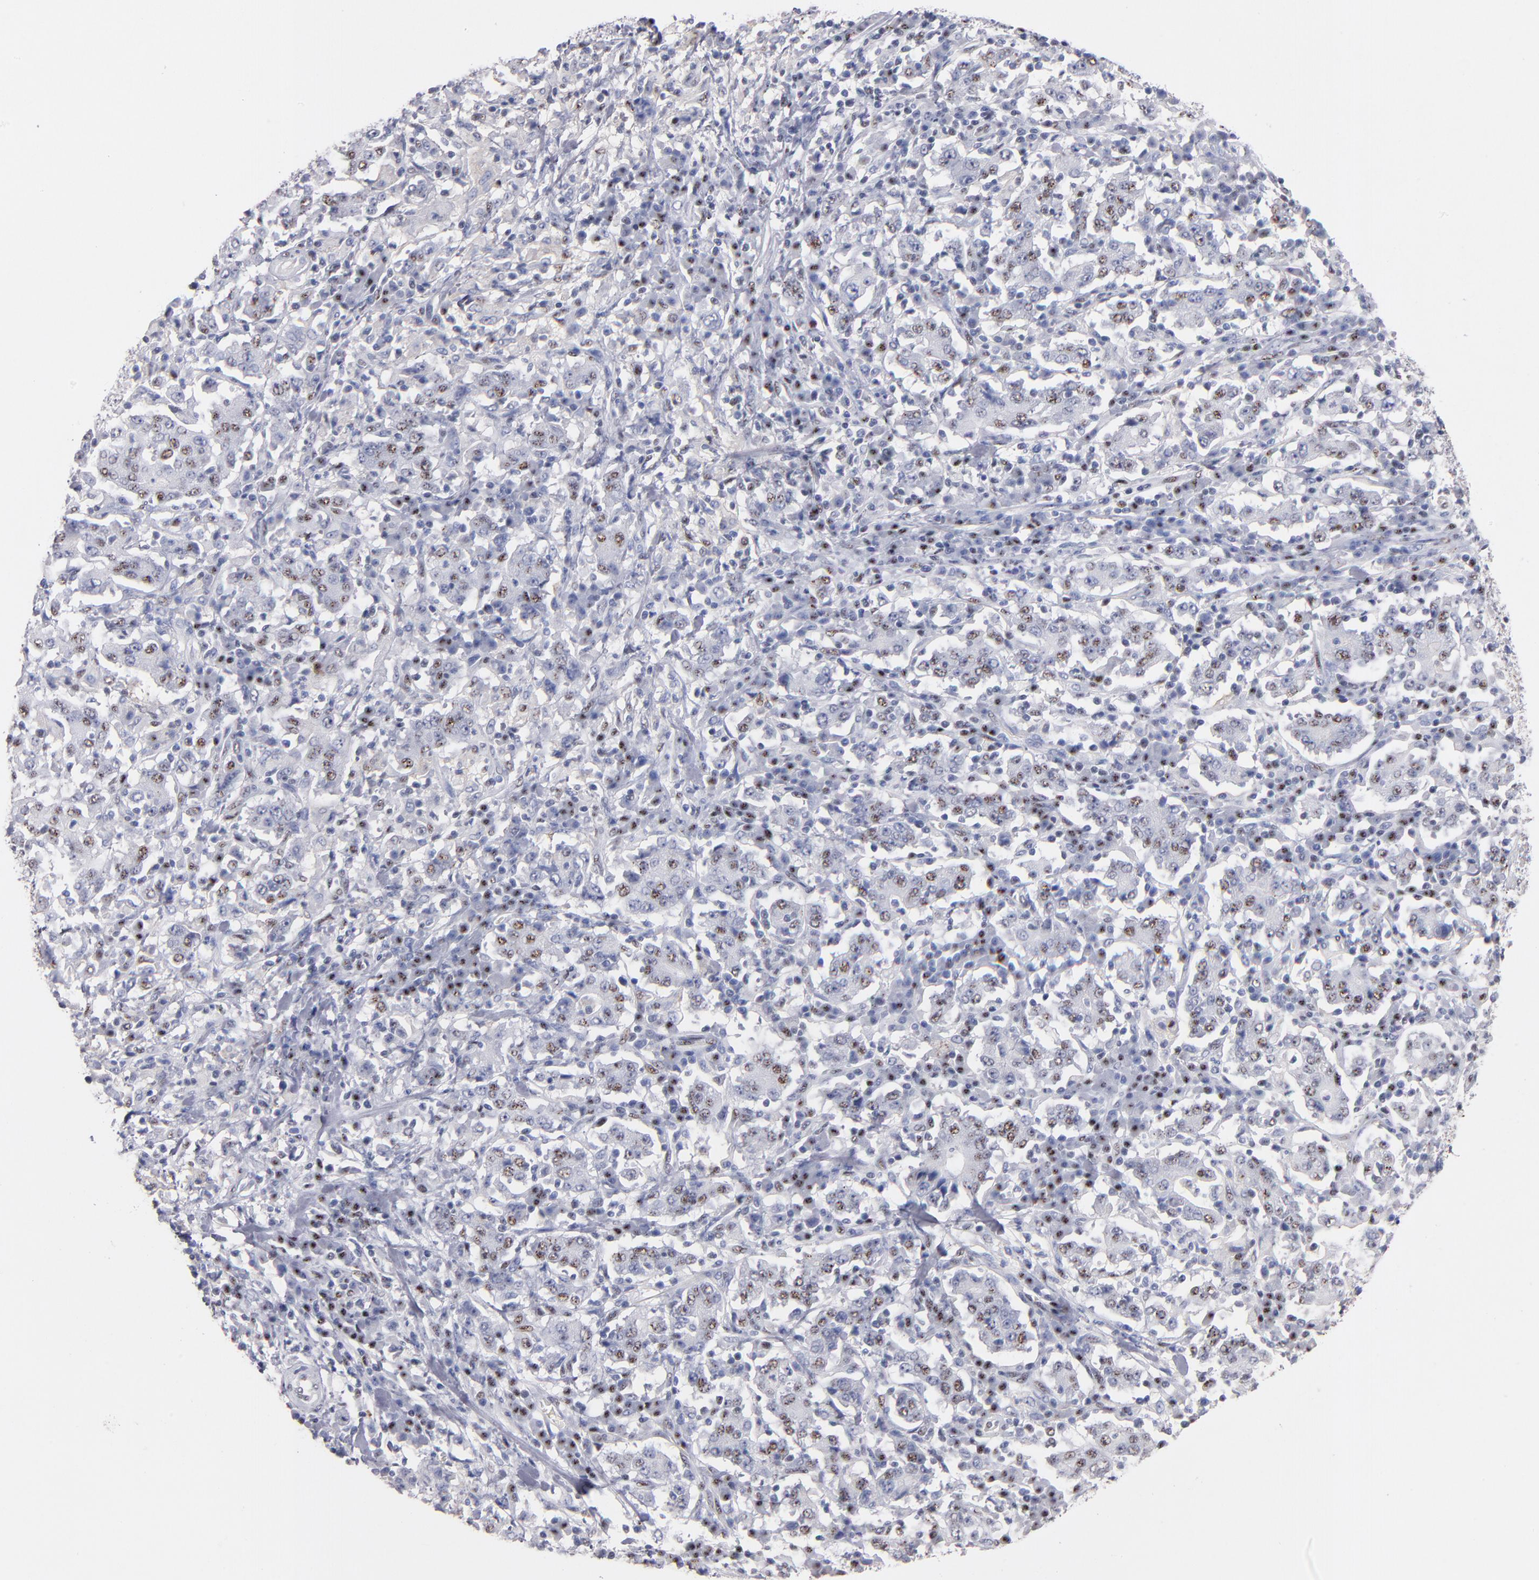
{"staining": {"intensity": "weak", "quantity": "<25%", "location": "nuclear"}, "tissue": "stomach cancer", "cell_type": "Tumor cells", "image_type": "cancer", "snomed": [{"axis": "morphology", "description": "Normal tissue, NOS"}, {"axis": "morphology", "description": "Adenocarcinoma, NOS"}, {"axis": "topography", "description": "Stomach, upper"}, {"axis": "topography", "description": "Stomach"}], "caption": "Tumor cells show no significant protein staining in stomach cancer (adenocarcinoma). (DAB (3,3'-diaminobenzidine) immunohistochemistry with hematoxylin counter stain).", "gene": "RAF1", "patient": {"sex": "male", "age": 59}}